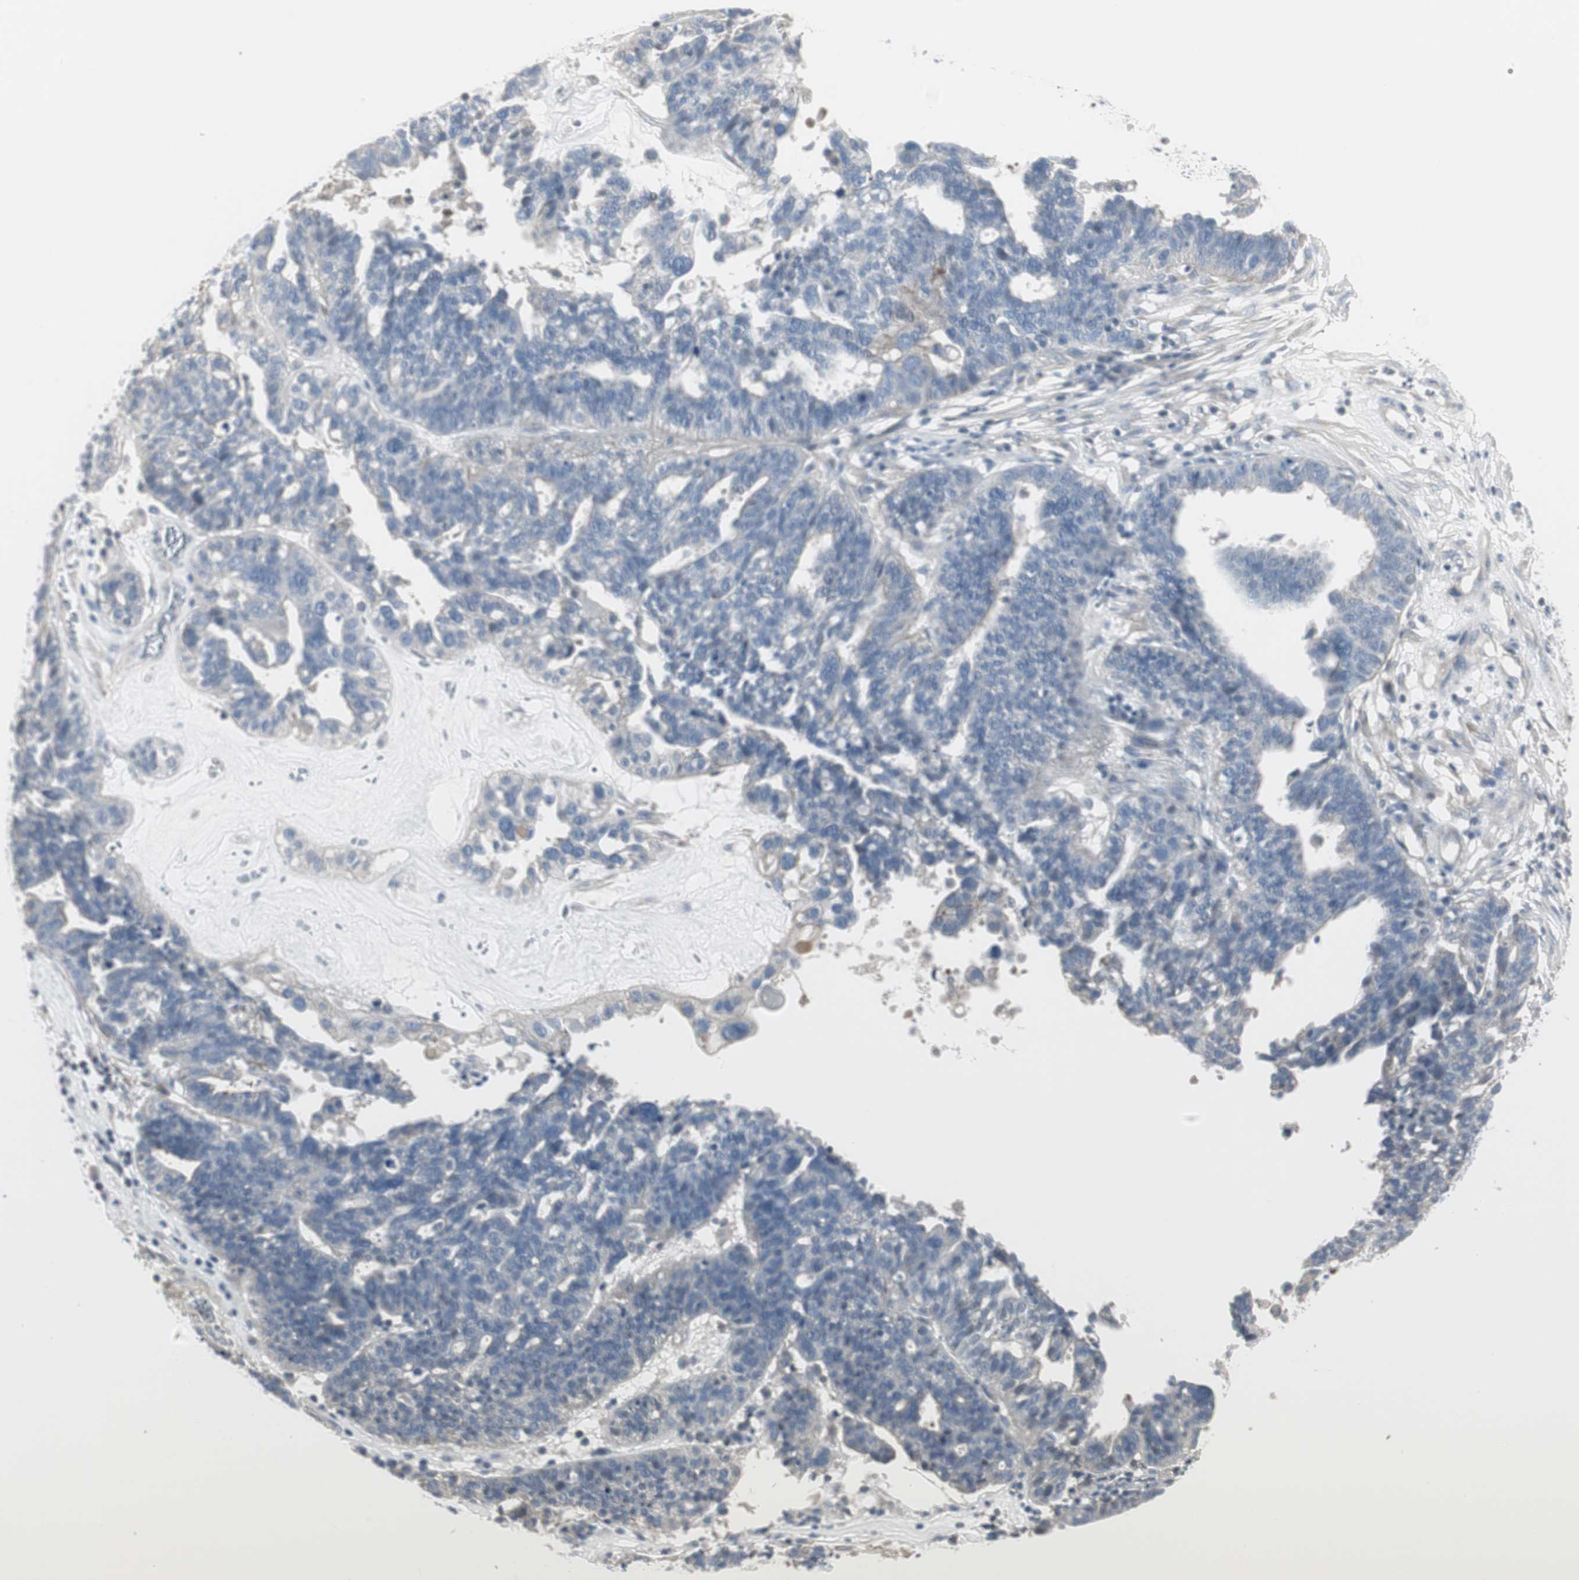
{"staining": {"intensity": "negative", "quantity": "none", "location": "none"}, "tissue": "ovarian cancer", "cell_type": "Tumor cells", "image_type": "cancer", "snomed": [{"axis": "morphology", "description": "Cystadenocarcinoma, serous, NOS"}, {"axis": "topography", "description": "Ovary"}], "caption": "Serous cystadenocarcinoma (ovarian) was stained to show a protein in brown. There is no significant expression in tumor cells. (DAB immunohistochemistry (IHC) with hematoxylin counter stain).", "gene": "DMPK", "patient": {"sex": "female", "age": 59}}